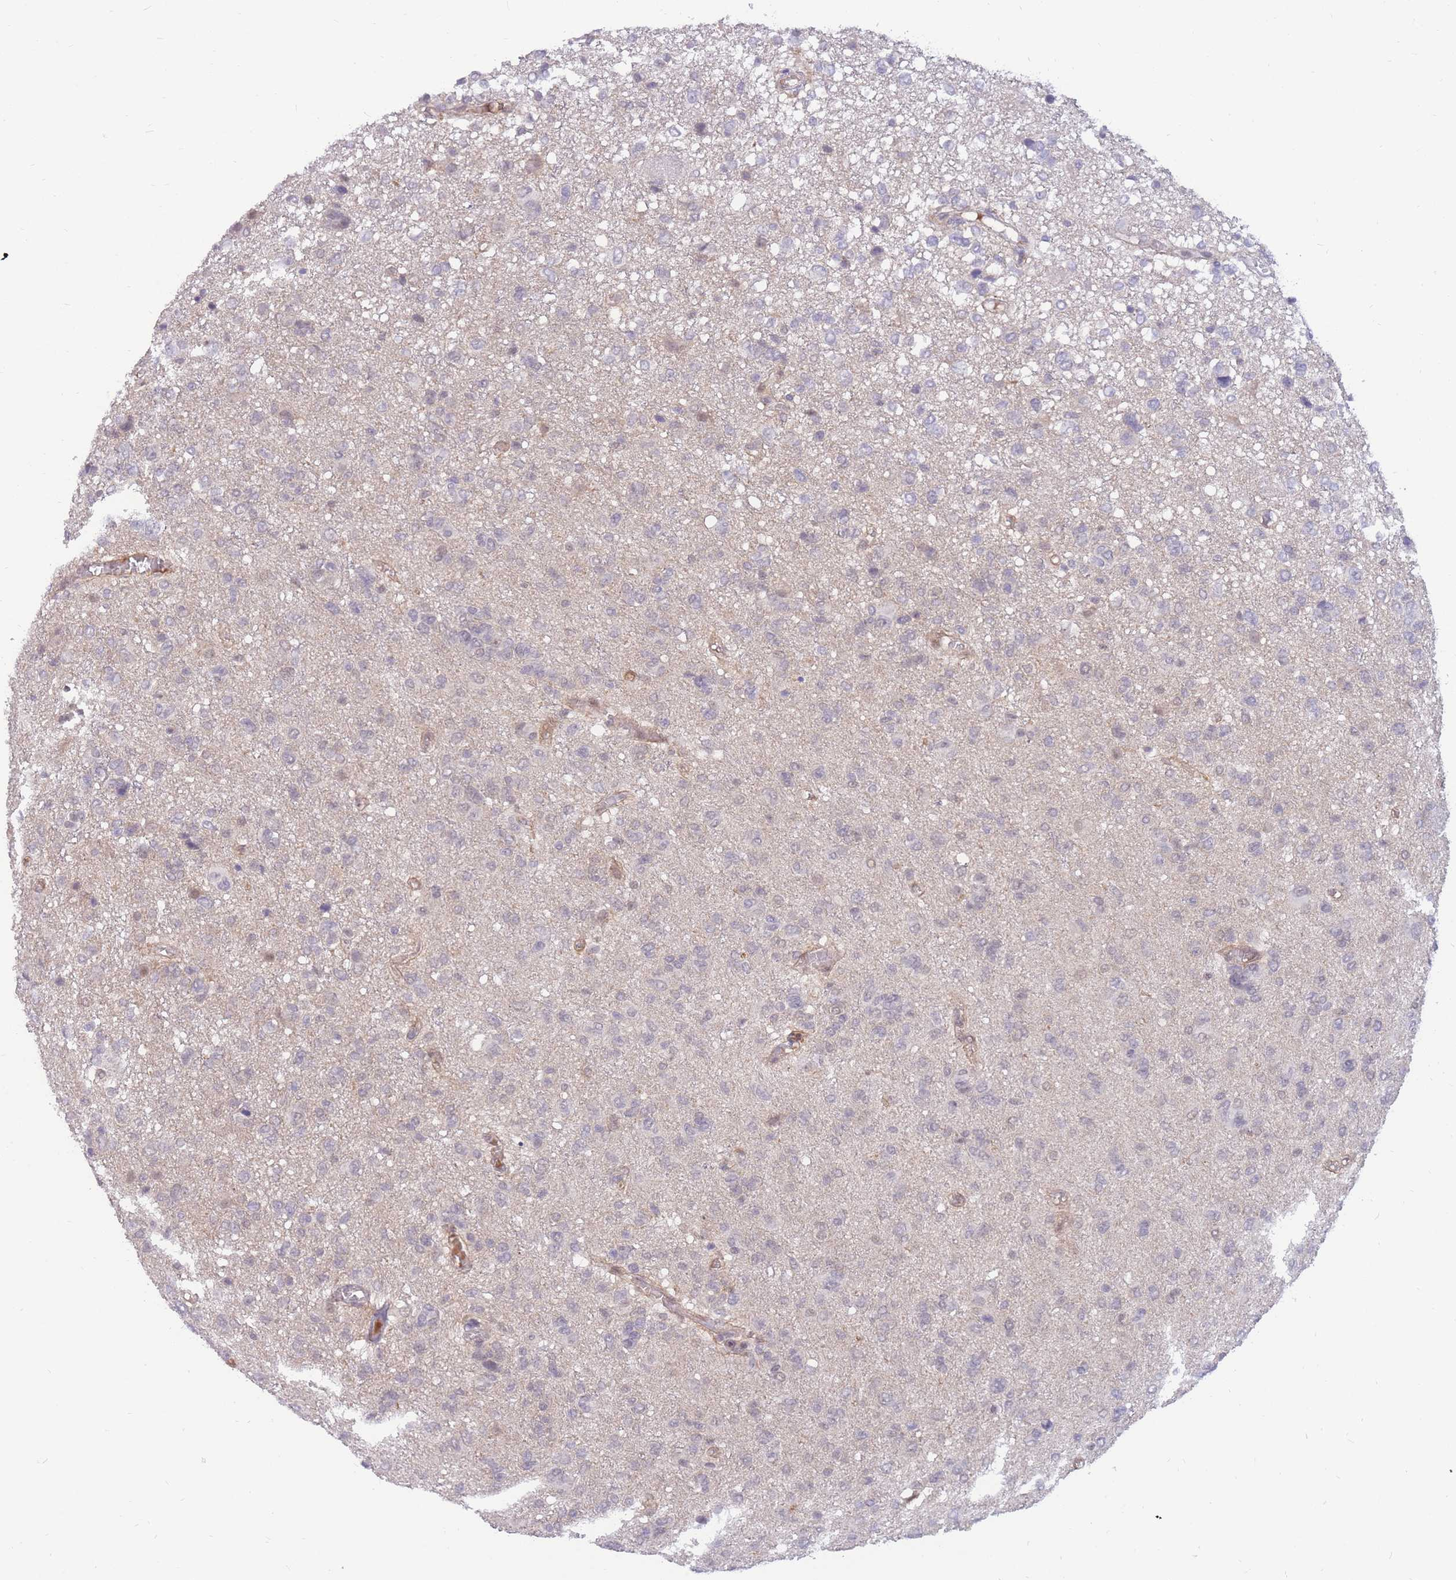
{"staining": {"intensity": "weak", "quantity": "<25%", "location": "nuclear"}, "tissue": "glioma", "cell_type": "Tumor cells", "image_type": "cancer", "snomed": [{"axis": "morphology", "description": "Glioma, malignant, High grade"}, {"axis": "topography", "description": "Brain"}], "caption": "This is an IHC histopathology image of human malignant glioma (high-grade). There is no positivity in tumor cells.", "gene": "ERICH6B", "patient": {"sex": "female", "age": 59}}